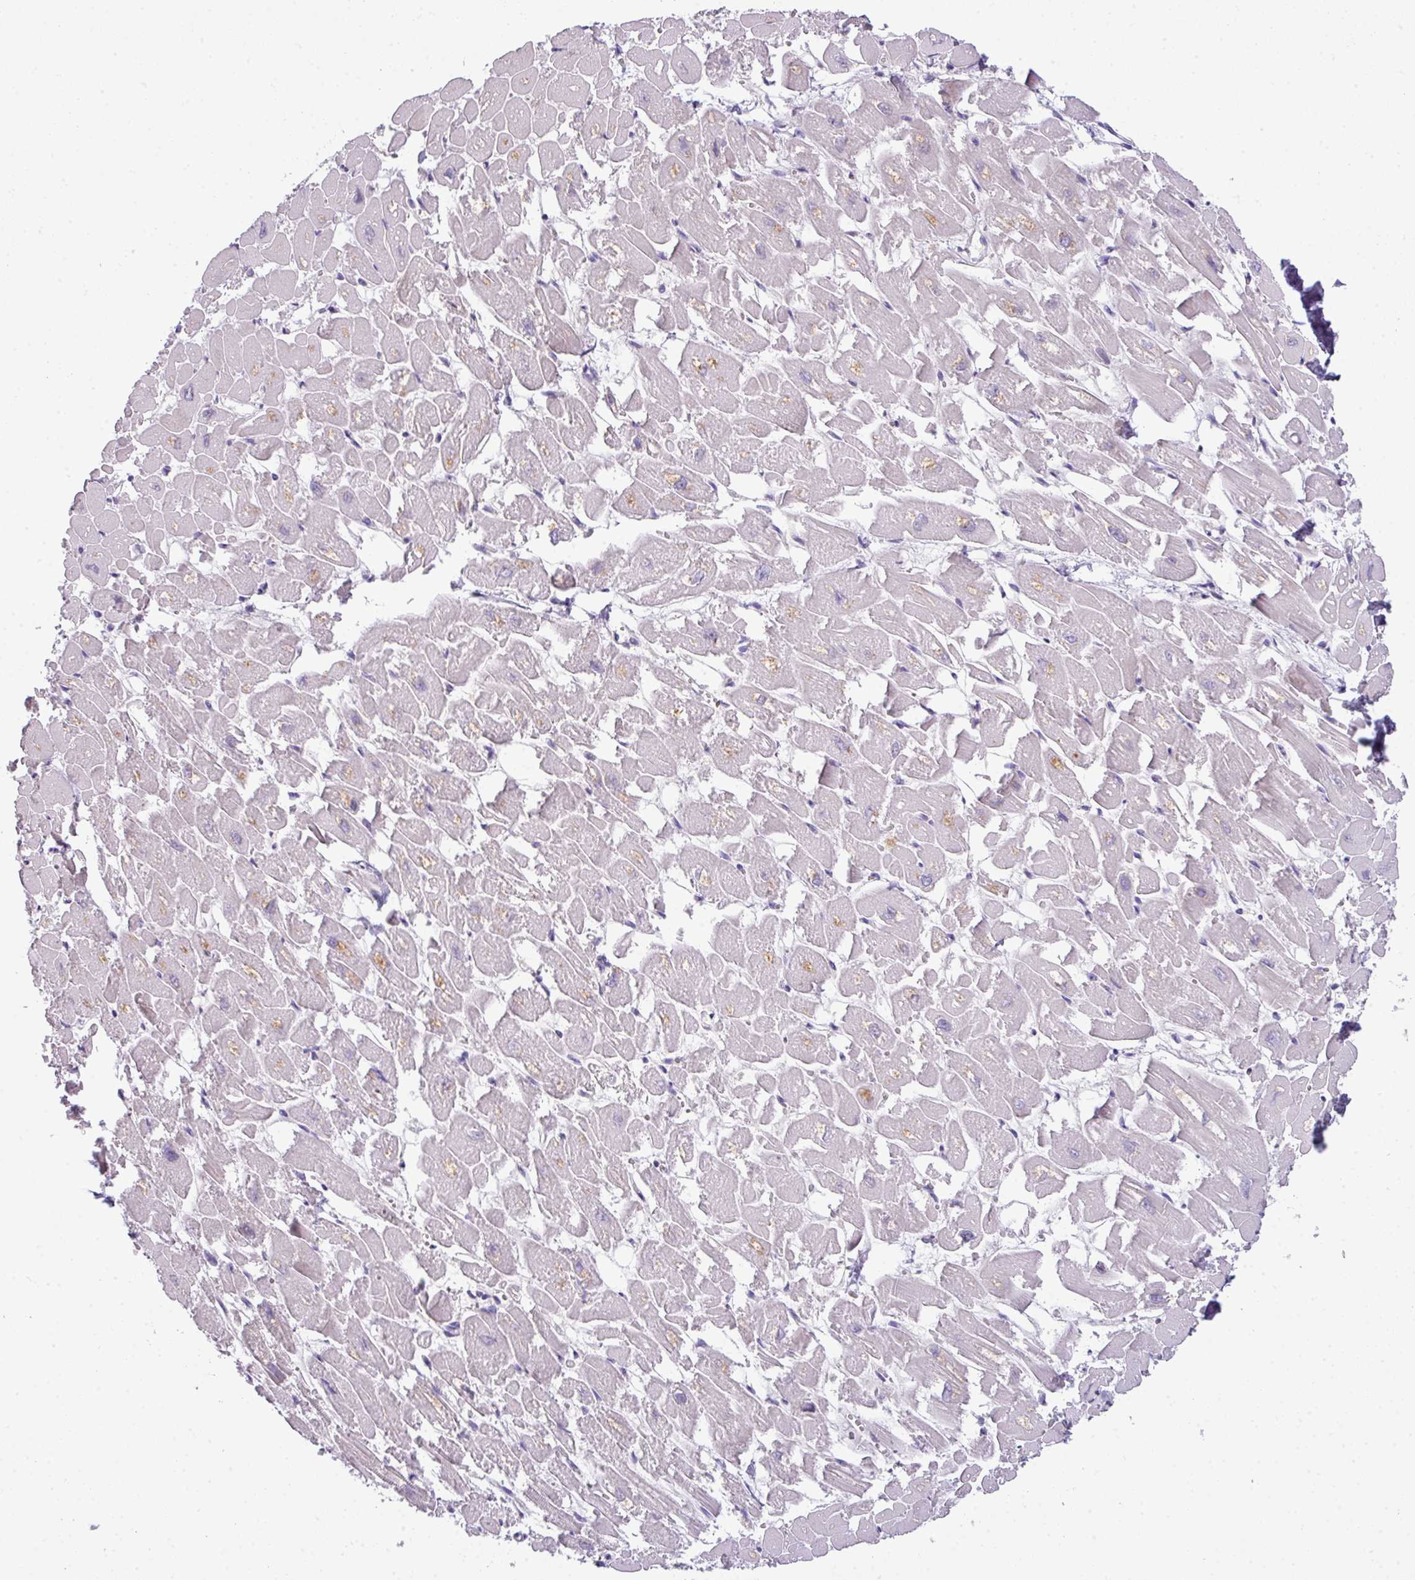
{"staining": {"intensity": "weak", "quantity": "<25%", "location": "cytoplasmic/membranous"}, "tissue": "heart muscle", "cell_type": "Cardiomyocytes", "image_type": "normal", "snomed": [{"axis": "morphology", "description": "Normal tissue, NOS"}, {"axis": "topography", "description": "Heart"}], "caption": "An IHC image of normal heart muscle is shown. There is no staining in cardiomyocytes of heart muscle. The staining is performed using DAB (3,3'-diaminobenzidine) brown chromogen with nuclei counter-stained in using hematoxylin.", "gene": "PIK3R5", "patient": {"sex": "male", "age": 54}}